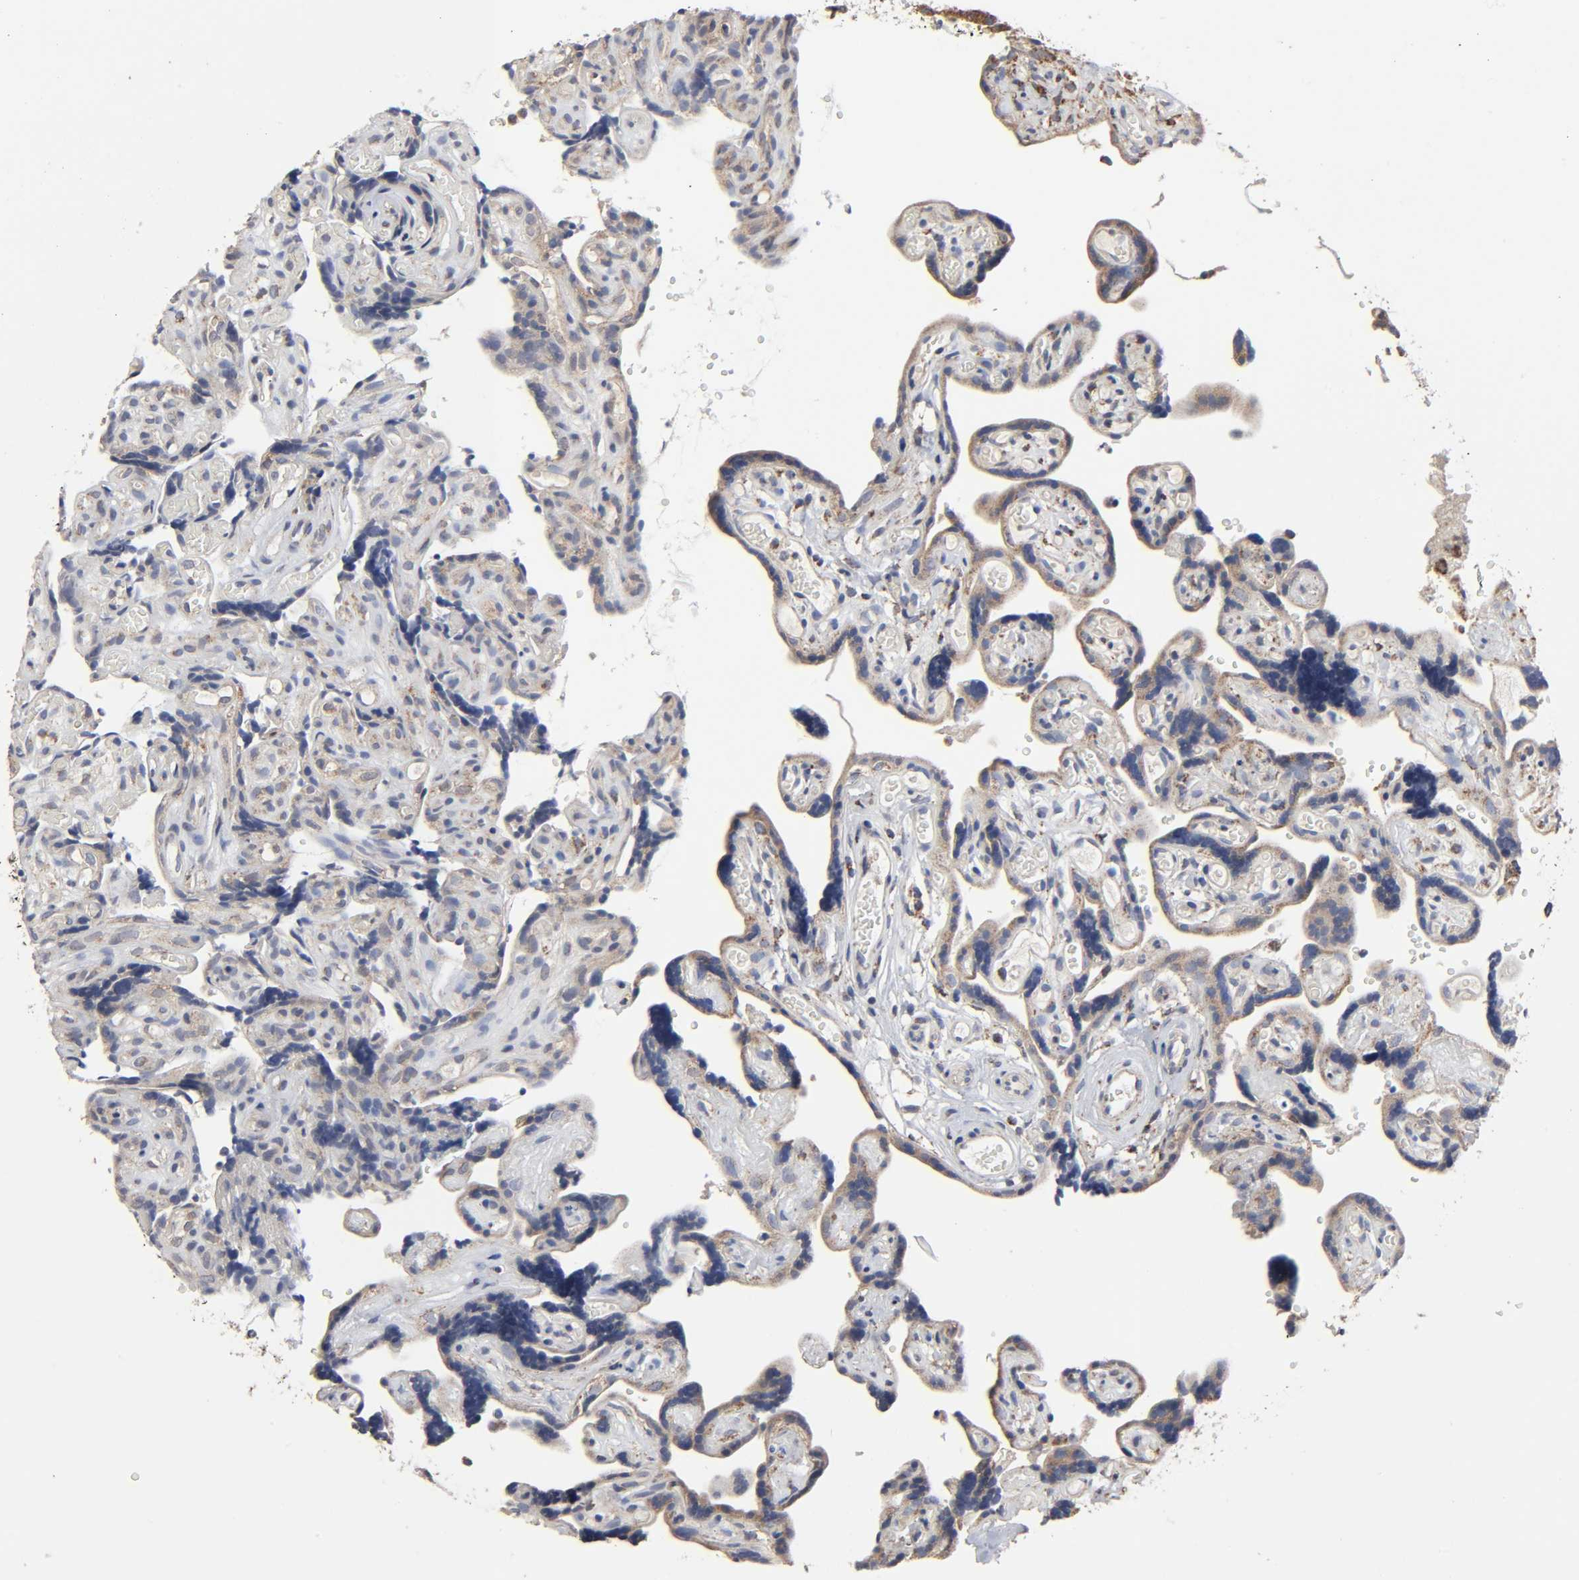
{"staining": {"intensity": "moderate", "quantity": ">75%", "location": "cytoplasmic/membranous"}, "tissue": "placenta", "cell_type": "Decidual cells", "image_type": "normal", "snomed": [{"axis": "morphology", "description": "Normal tissue, NOS"}, {"axis": "topography", "description": "Placenta"}], "caption": "The micrograph displays immunohistochemical staining of benign placenta. There is moderate cytoplasmic/membranous positivity is appreciated in about >75% of decidual cells.", "gene": "COX6B1", "patient": {"sex": "female", "age": 30}}